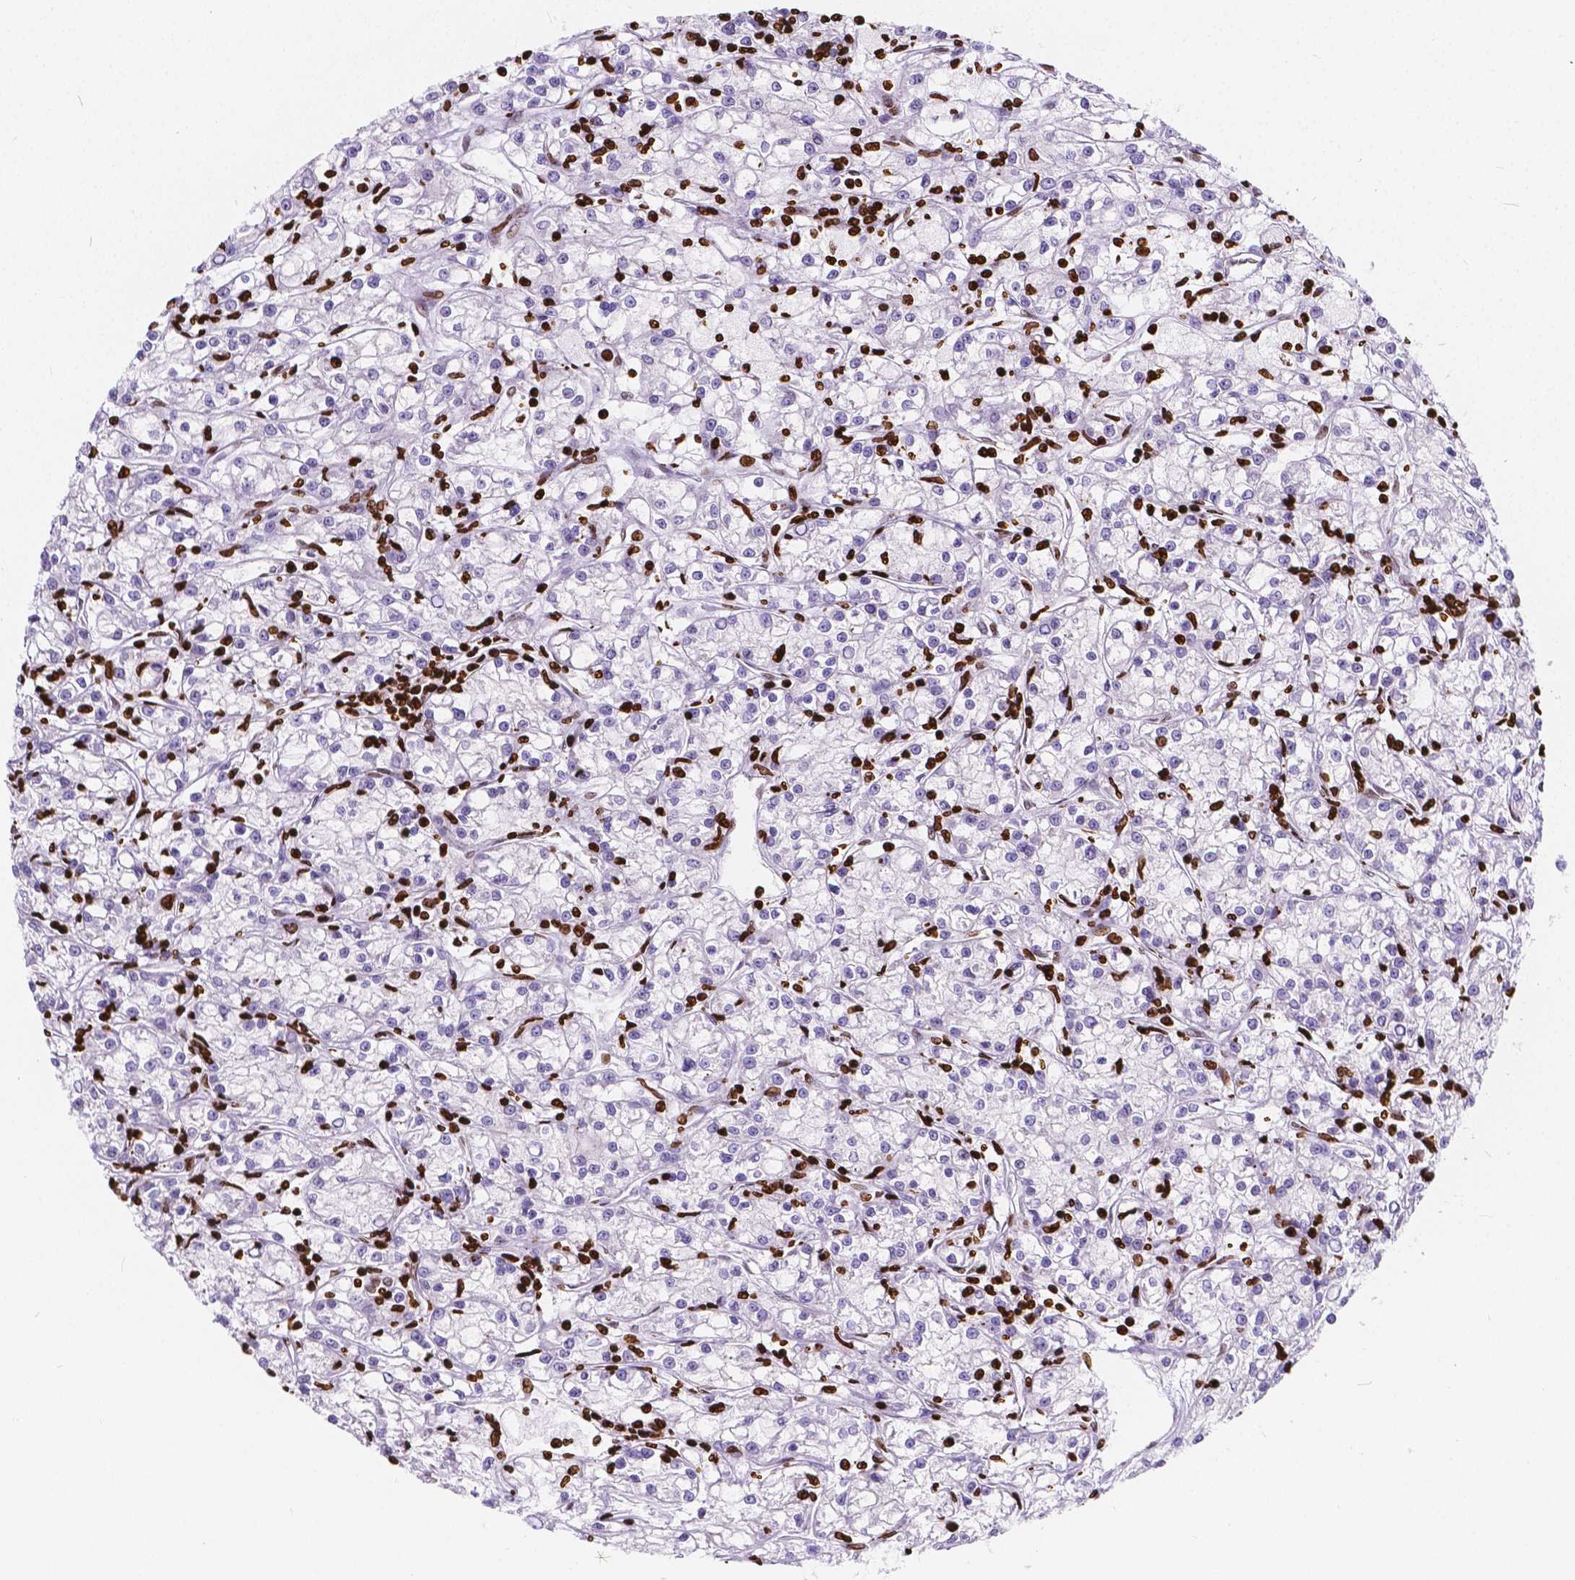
{"staining": {"intensity": "negative", "quantity": "none", "location": "none"}, "tissue": "renal cancer", "cell_type": "Tumor cells", "image_type": "cancer", "snomed": [{"axis": "morphology", "description": "Adenocarcinoma, NOS"}, {"axis": "topography", "description": "Kidney"}], "caption": "This is an immunohistochemistry (IHC) photomicrograph of renal adenocarcinoma. There is no staining in tumor cells.", "gene": "CBY3", "patient": {"sex": "female", "age": 59}}